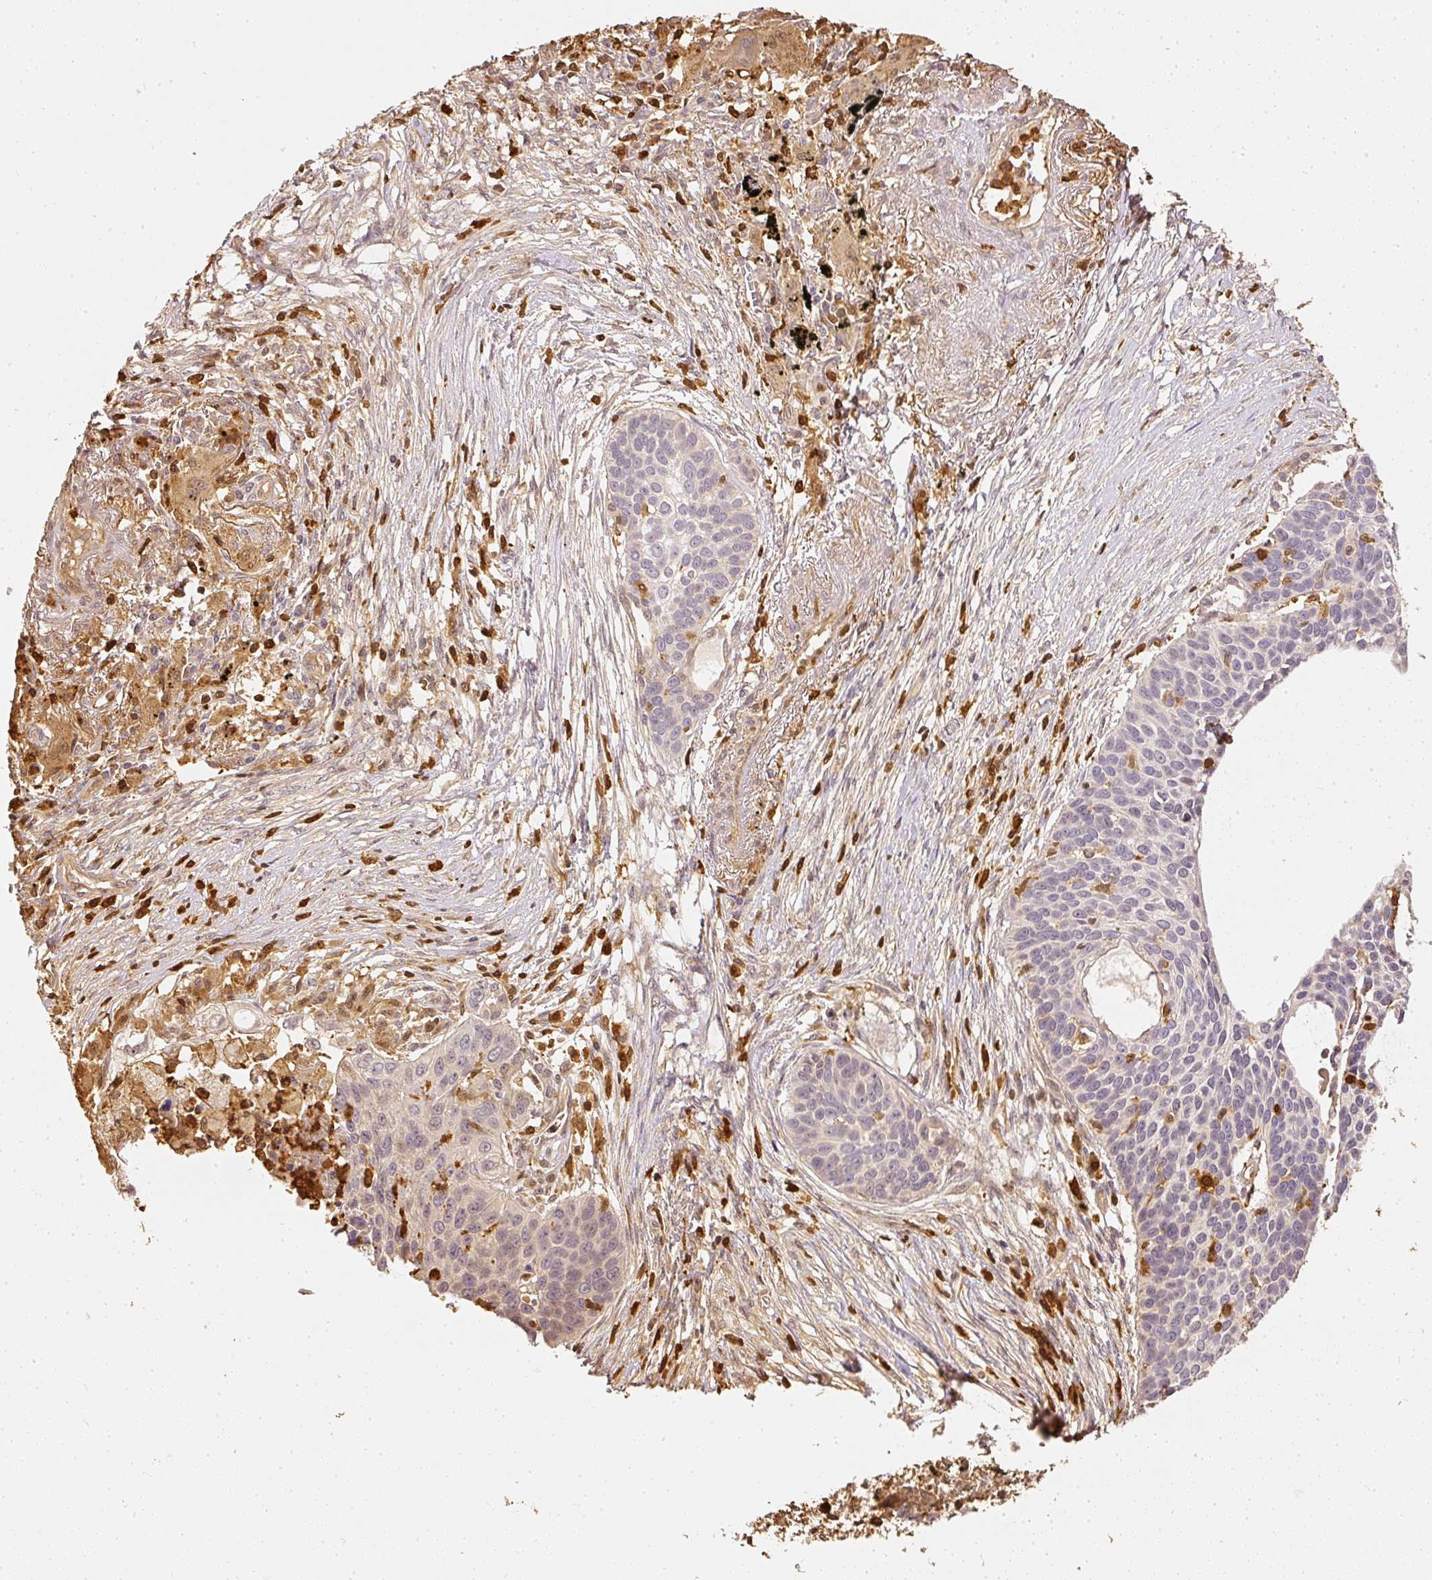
{"staining": {"intensity": "weak", "quantity": "<25%", "location": "cytoplasmic/membranous"}, "tissue": "lung cancer", "cell_type": "Tumor cells", "image_type": "cancer", "snomed": [{"axis": "morphology", "description": "Squamous cell carcinoma, NOS"}, {"axis": "topography", "description": "Lung"}], "caption": "An immunohistochemistry (IHC) photomicrograph of squamous cell carcinoma (lung) is shown. There is no staining in tumor cells of squamous cell carcinoma (lung).", "gene": "PFN1", "patient": {"sex": "male", "age": 71}}